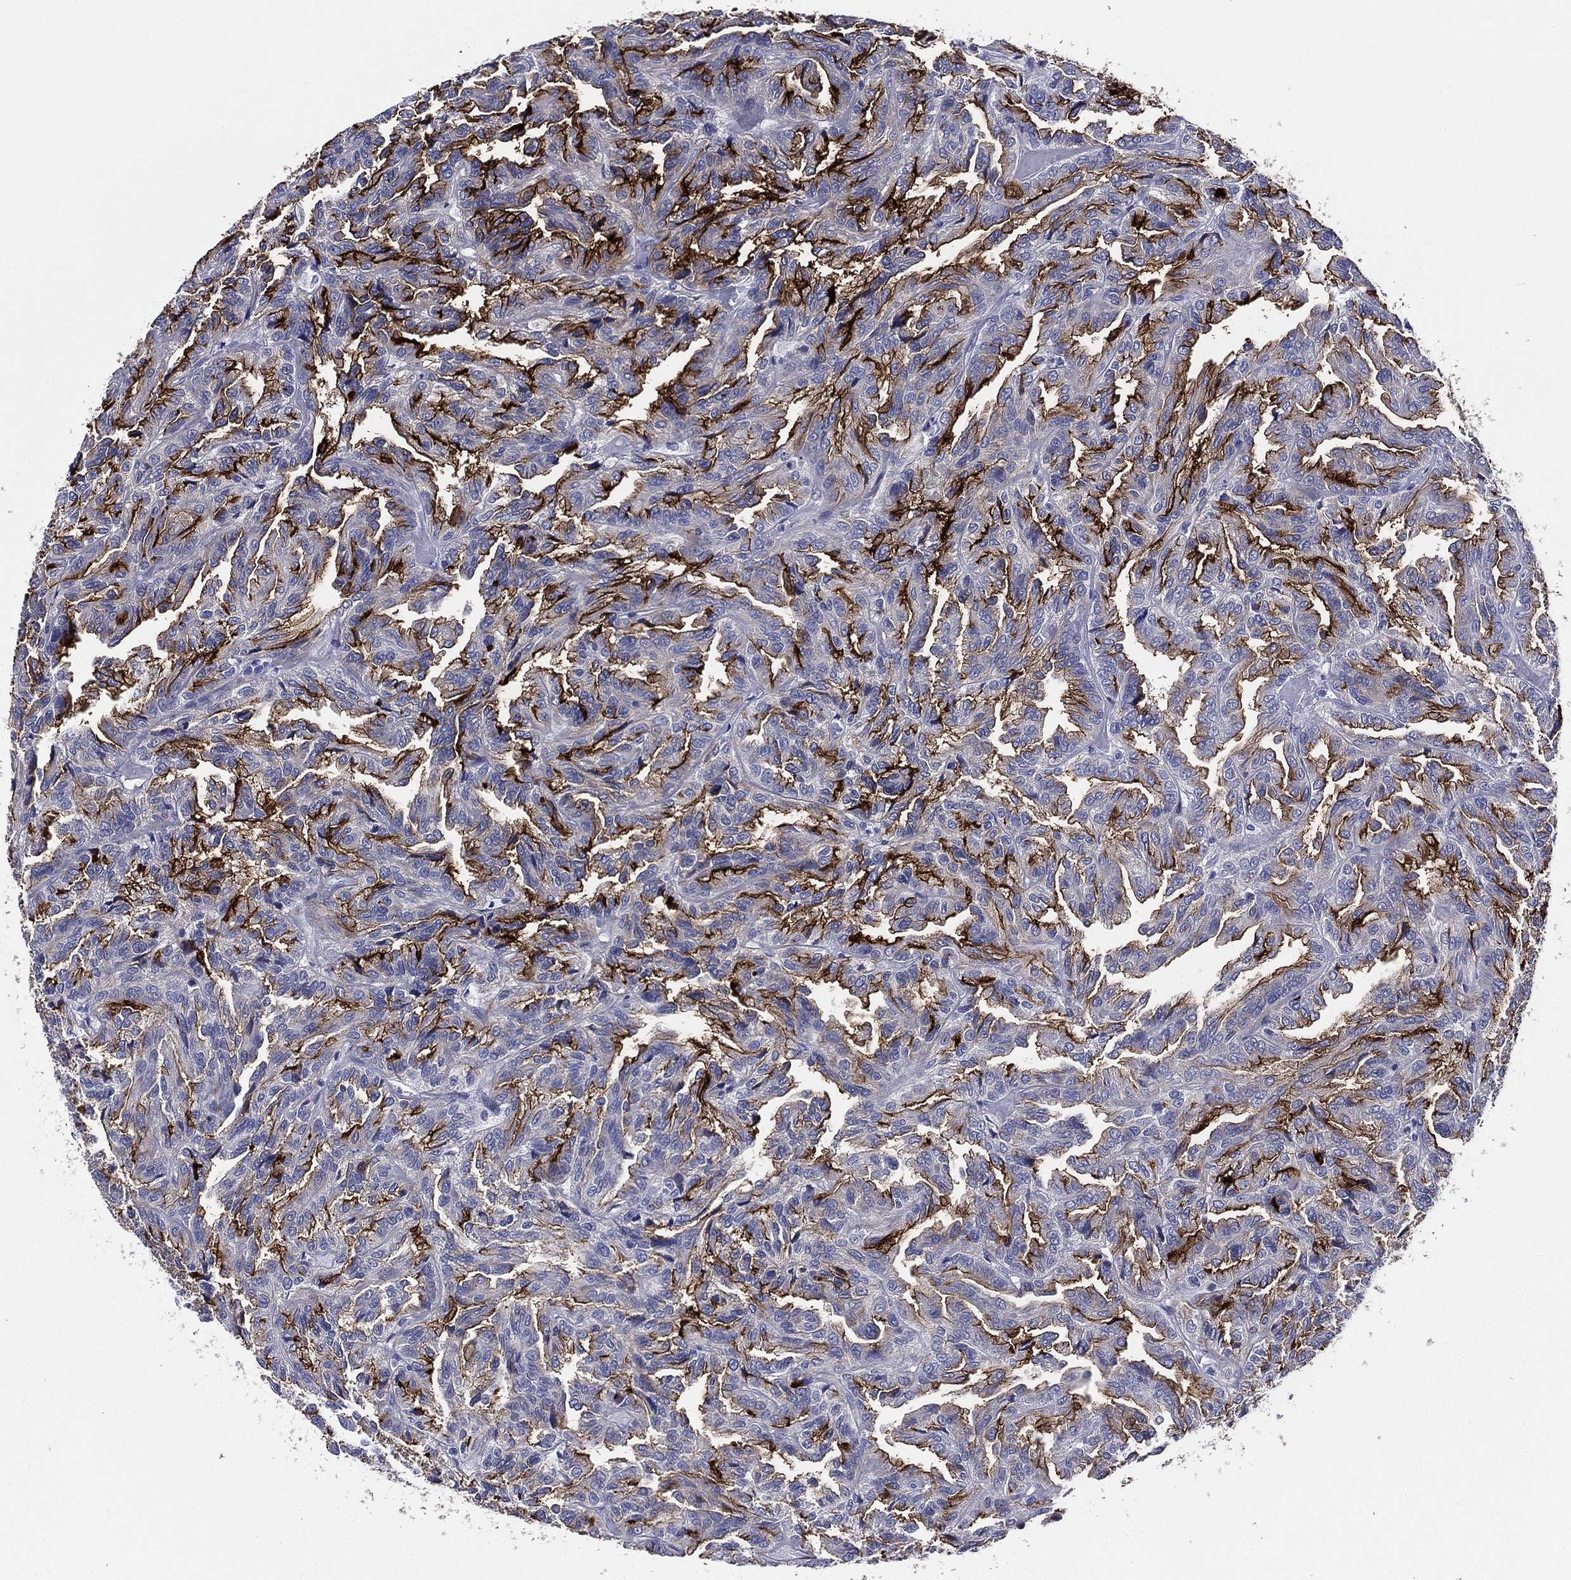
{"staining": {"intensity": "strong", "quantity": "25%-75%", "location": "cytoplasmic/membranous"}, "tissue": "renal cancer", "cell_type": "Tumor cells", "image_type": "cancer", "snomed": [{"axis": "morphology", "description": "Adenocarcinoma, NOS"}, {"axis": "topography", "description": "Kidney"}], "caption": "An image showing strong cytoplasmic/membranous staining in about 25%-75% of tumor cells in renal adenocarcinoma, as visualized by brown immunohistochemical staining.", "gene": "ACE2", "patient": {"sex": "male", "age": 79}}